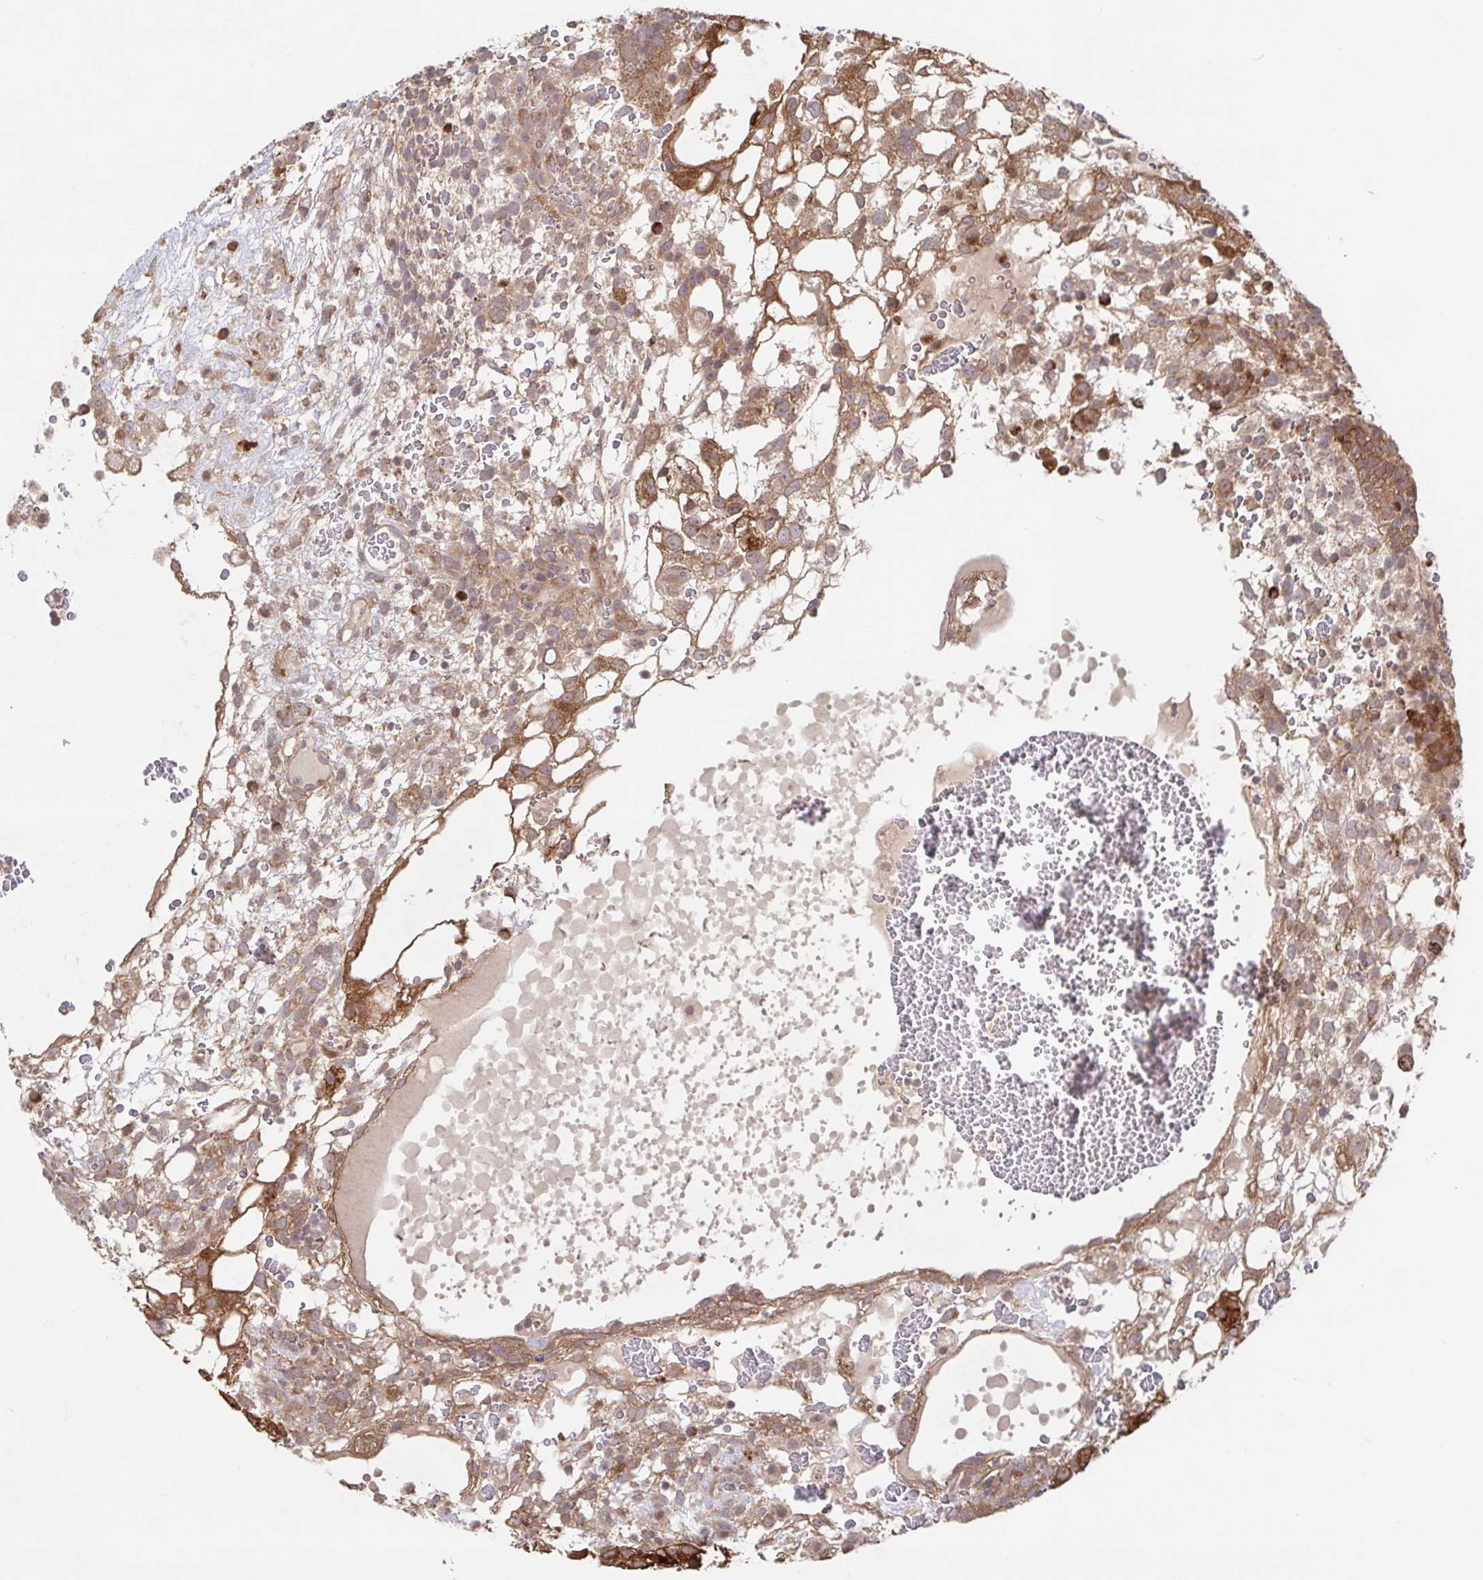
{"staining": {"intensity": "moderate", "quantity": ">75%", "location": "cytoplasmic/membranous"}, "tissue": "testis cancer", "cell_type": "Tumor cells", "image_type": "cancer", "snomed": [{"axis": "morphology", "description": "Normal tissue, NOS"}, {"axis": "morphology", "description": "Carcinoma, Embryonal, NOS"}, {"axis": "topography", "description": "Testis"}], "caption": "Protein analysis of testis cancer (embryonal carcinoma) tissue shows moderate cytoplasmic/membranous expression in about >75% of tumor cells.", "gene": "AACS", "patient": {"sex": "male", "age": 32}}